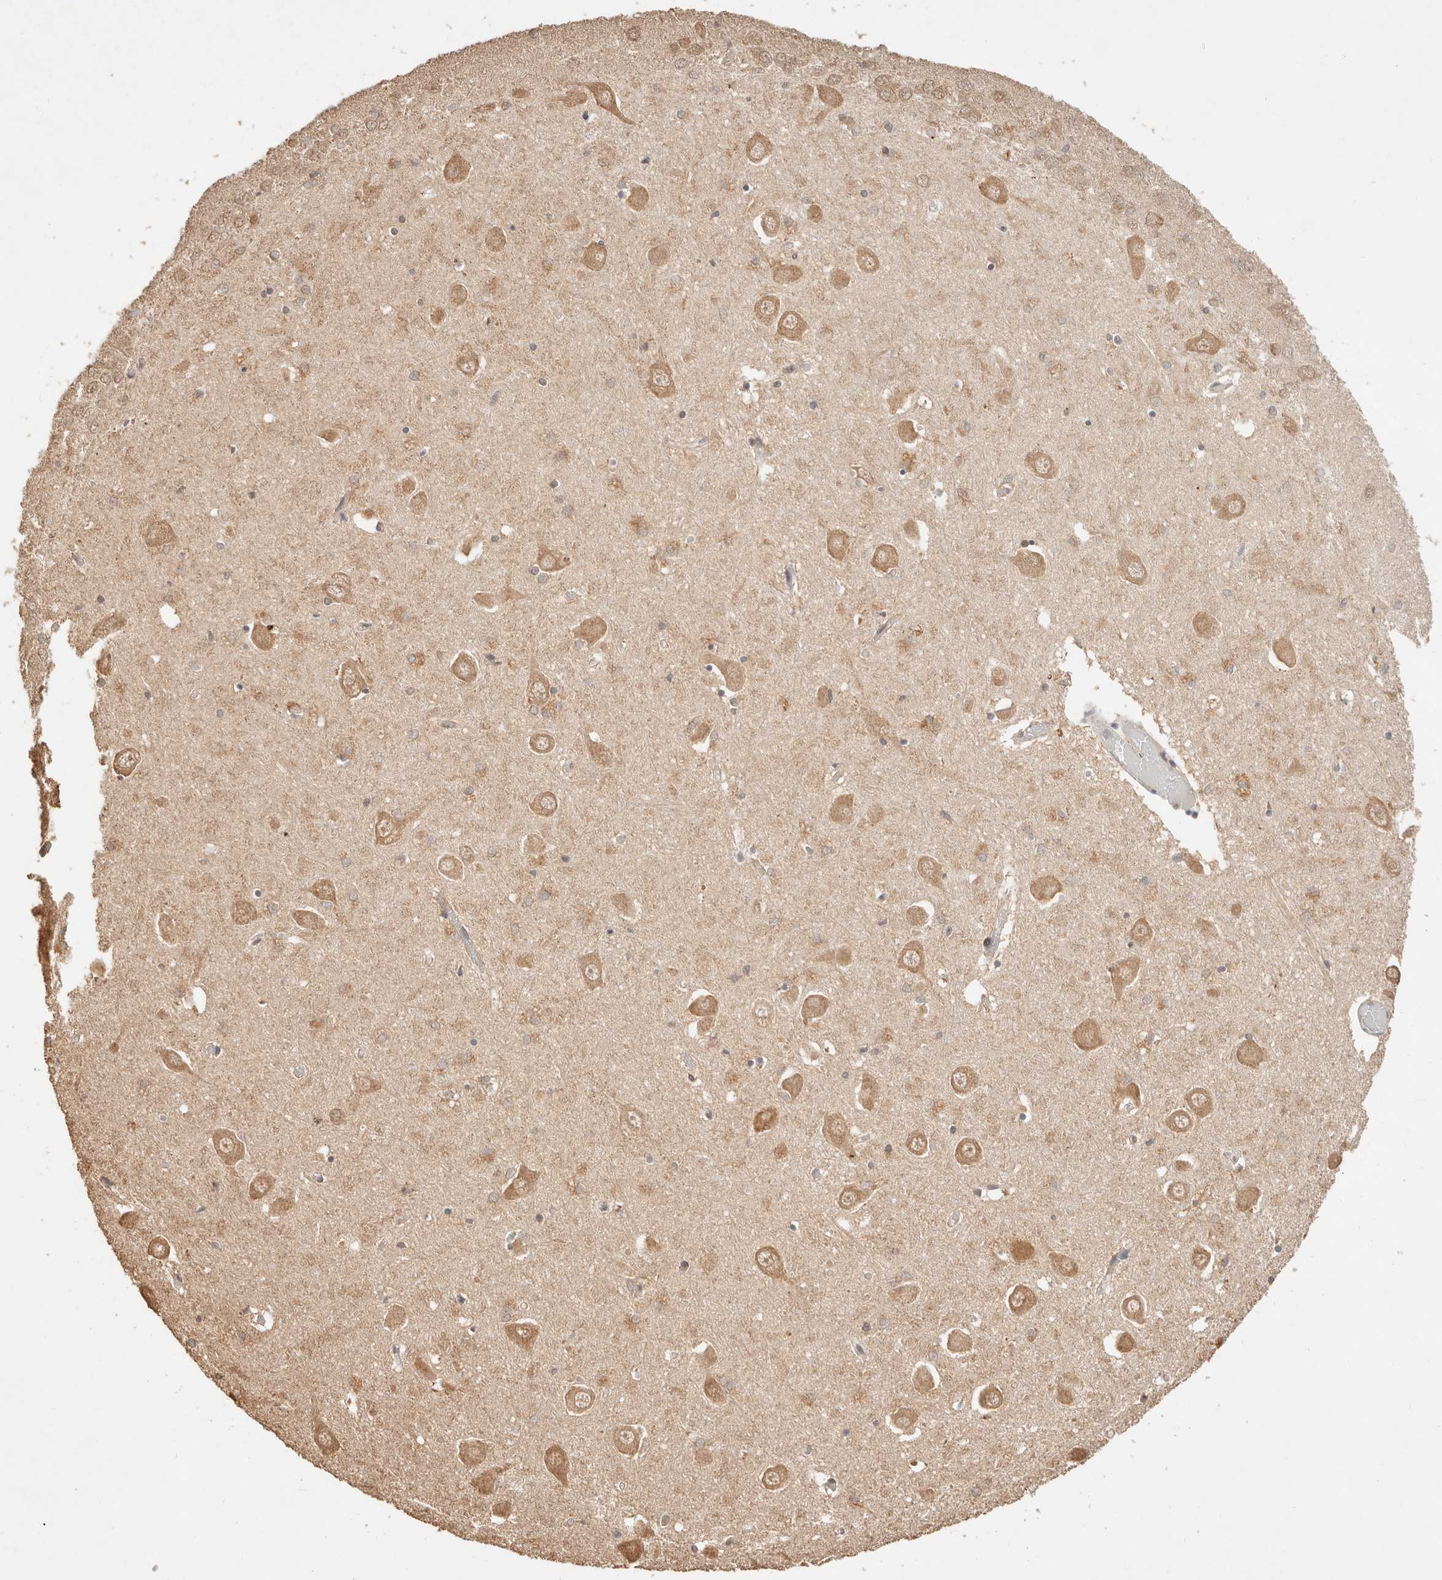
{"staining": {"intensity": "moderate", "quantity": "<25%", "location": "nuclear"}, "tissue": "hippocampus", "cell_type": "Glial cells", "image_type": "normal", "snomed": [{"axis": "morphology", "description": "Normal tissue, NOS"}, {"axis": "topography", "description": "Hippocampus"}], "caption": "Immunohistochemical staining of normal hippocampus demonstrates <25% levels of moderate nuclear protein expression in about <25% of glial cells.", "gene": "NPAS2", "patient": {"sex": "male", "age": 70}}